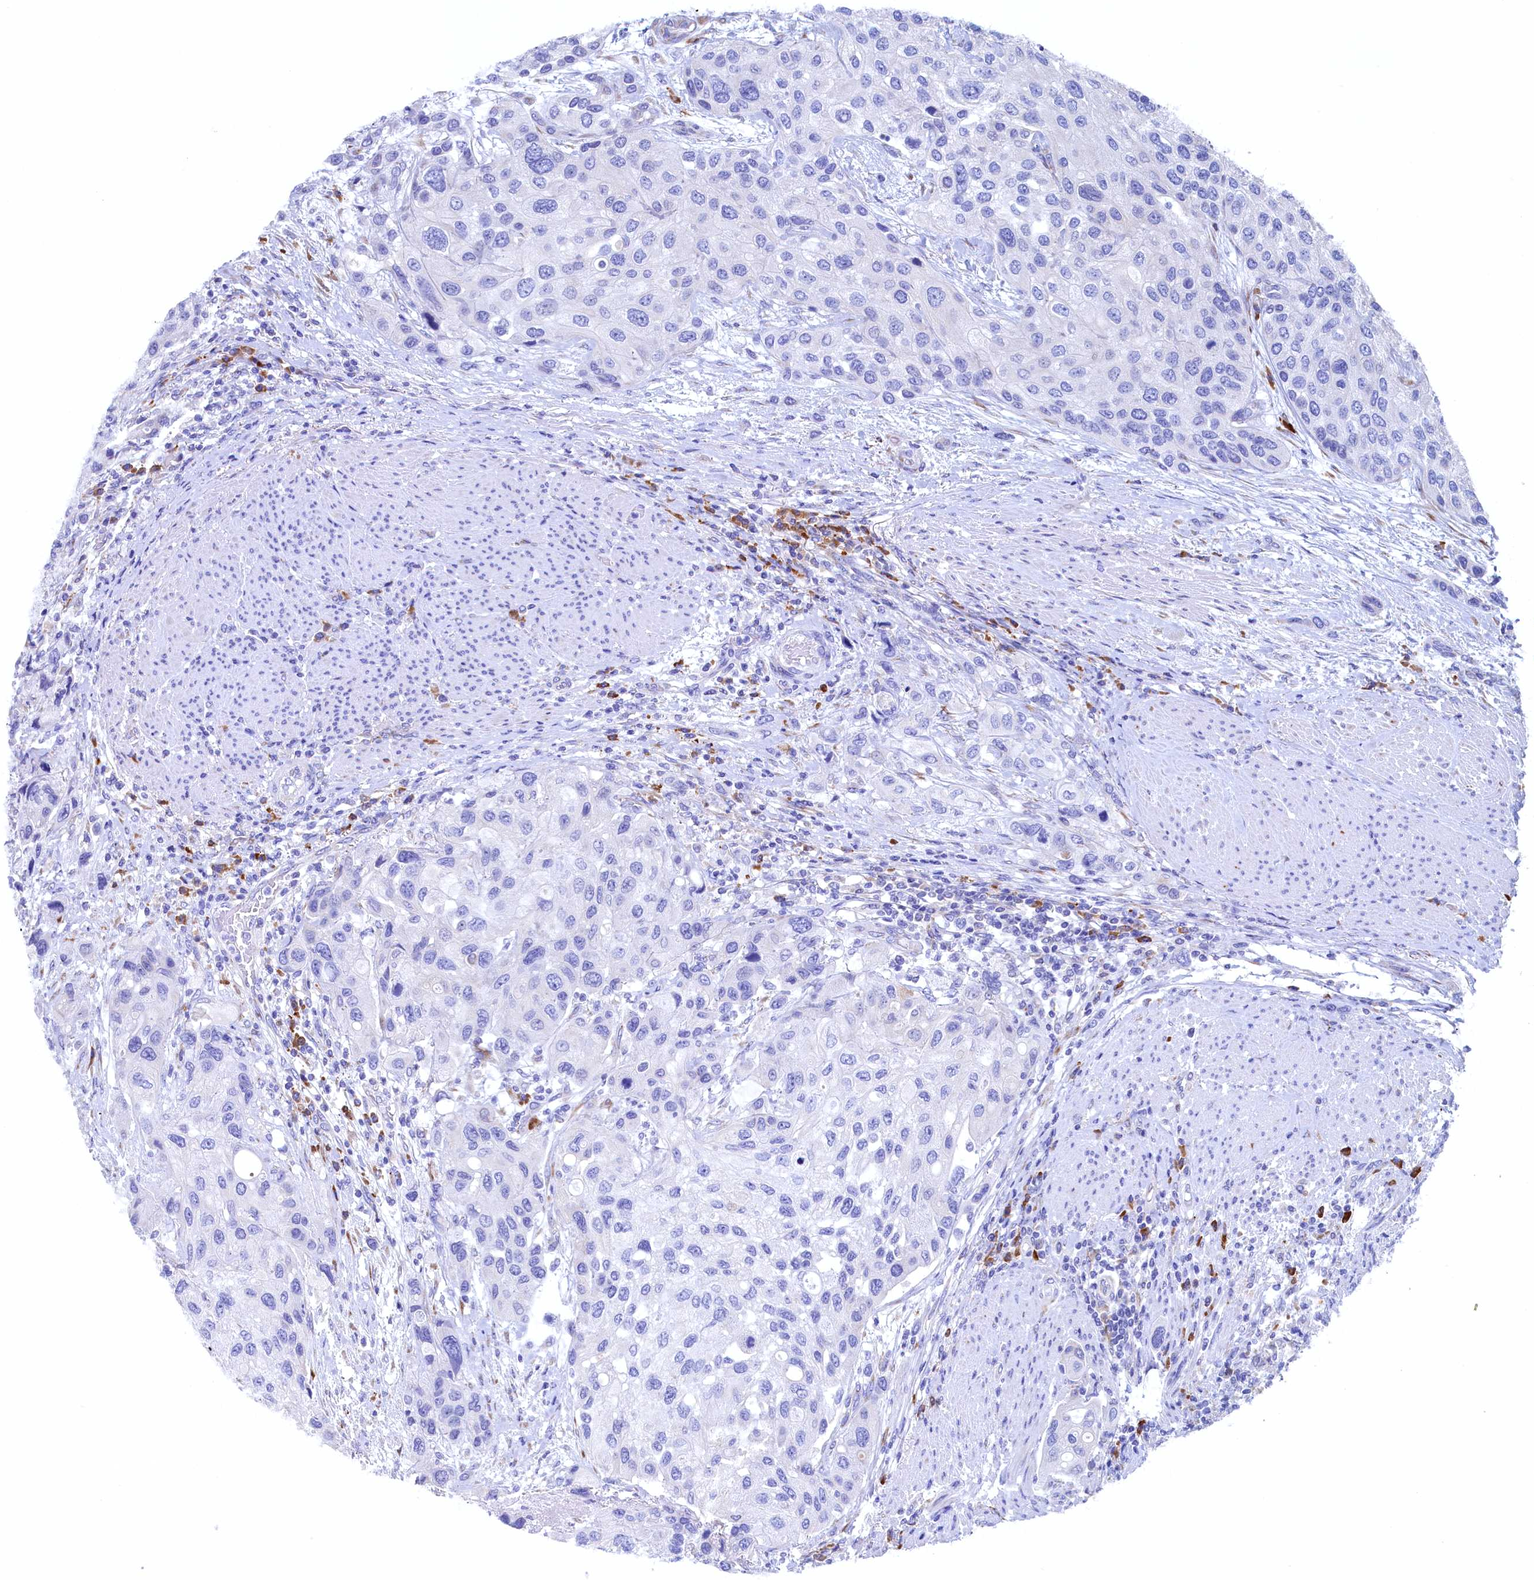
{"staining": {"intensity": "negative", "quantity": "none", "location": "none"}, "tissue": "urothelial cancer", "cell_type": "Tumor cells", "image_type": "cancer", "snomed": [{"axis": "morphology", "description": "Normal tissue, NOS"}, {"axis": "morphology", "description": "Urothelial carcinoma, High grade"}, {"axis": "topography", "description": "Vascular tissue"}, {"axis": "topography", "description": "Urinary bladder"}], "caption": "There is no significant staining in tumor cells of high-grade urothelial carcinoma. The staining was performed using DAB (3,3'-diaminobenzidine) to visualize the protein expression in brown, while the nuclei were stained in blue with hematoxylin (Magnification: 20x).", "gene": "CBLIF", "patient": {"sex": "female", "age": 56}}